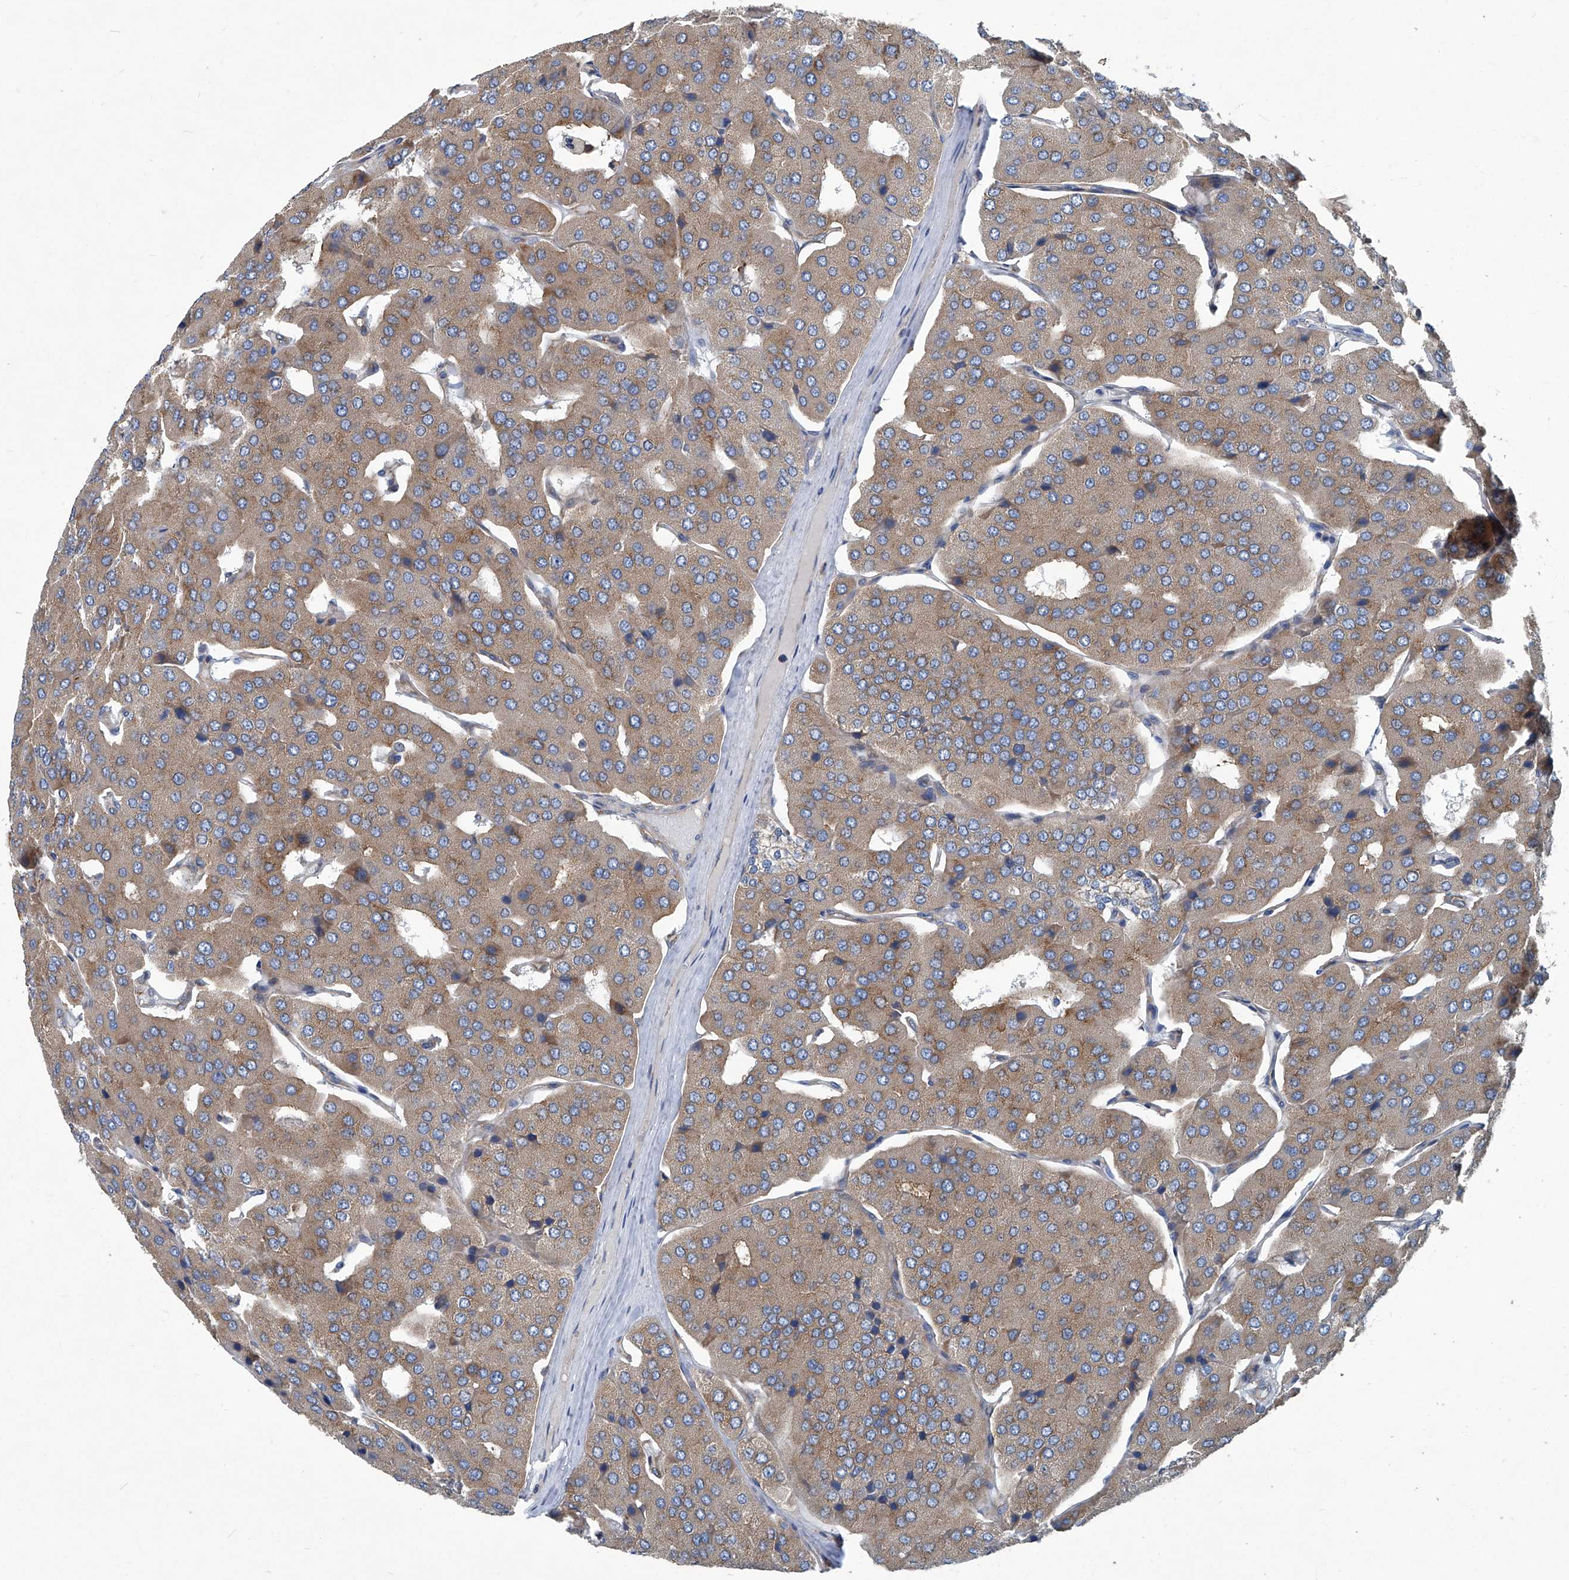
{"staining": {"intensity": "weak", "quantity": ">75%", "location": "cytoplasmic/membranous"}, "tissue": "parathyroid gland", "cell_type": "Glandular cells", "image_type": "normal", "snomed": [{"axis": "morphology", "description": "Normal tissue, NOS"}, {"axis": "morphology", "description": "Adenoma, NOS"}, {"axis": "topography", "description": "Parathyroid gland"}], "caption": "Protein expression by IHC displays weak cytoplasmic/membranous staining in approximately >75% of glandular cells in benign parathyroid gland.", "gene": "PIGH", "patient": {"sex": "female", "age": 86}}